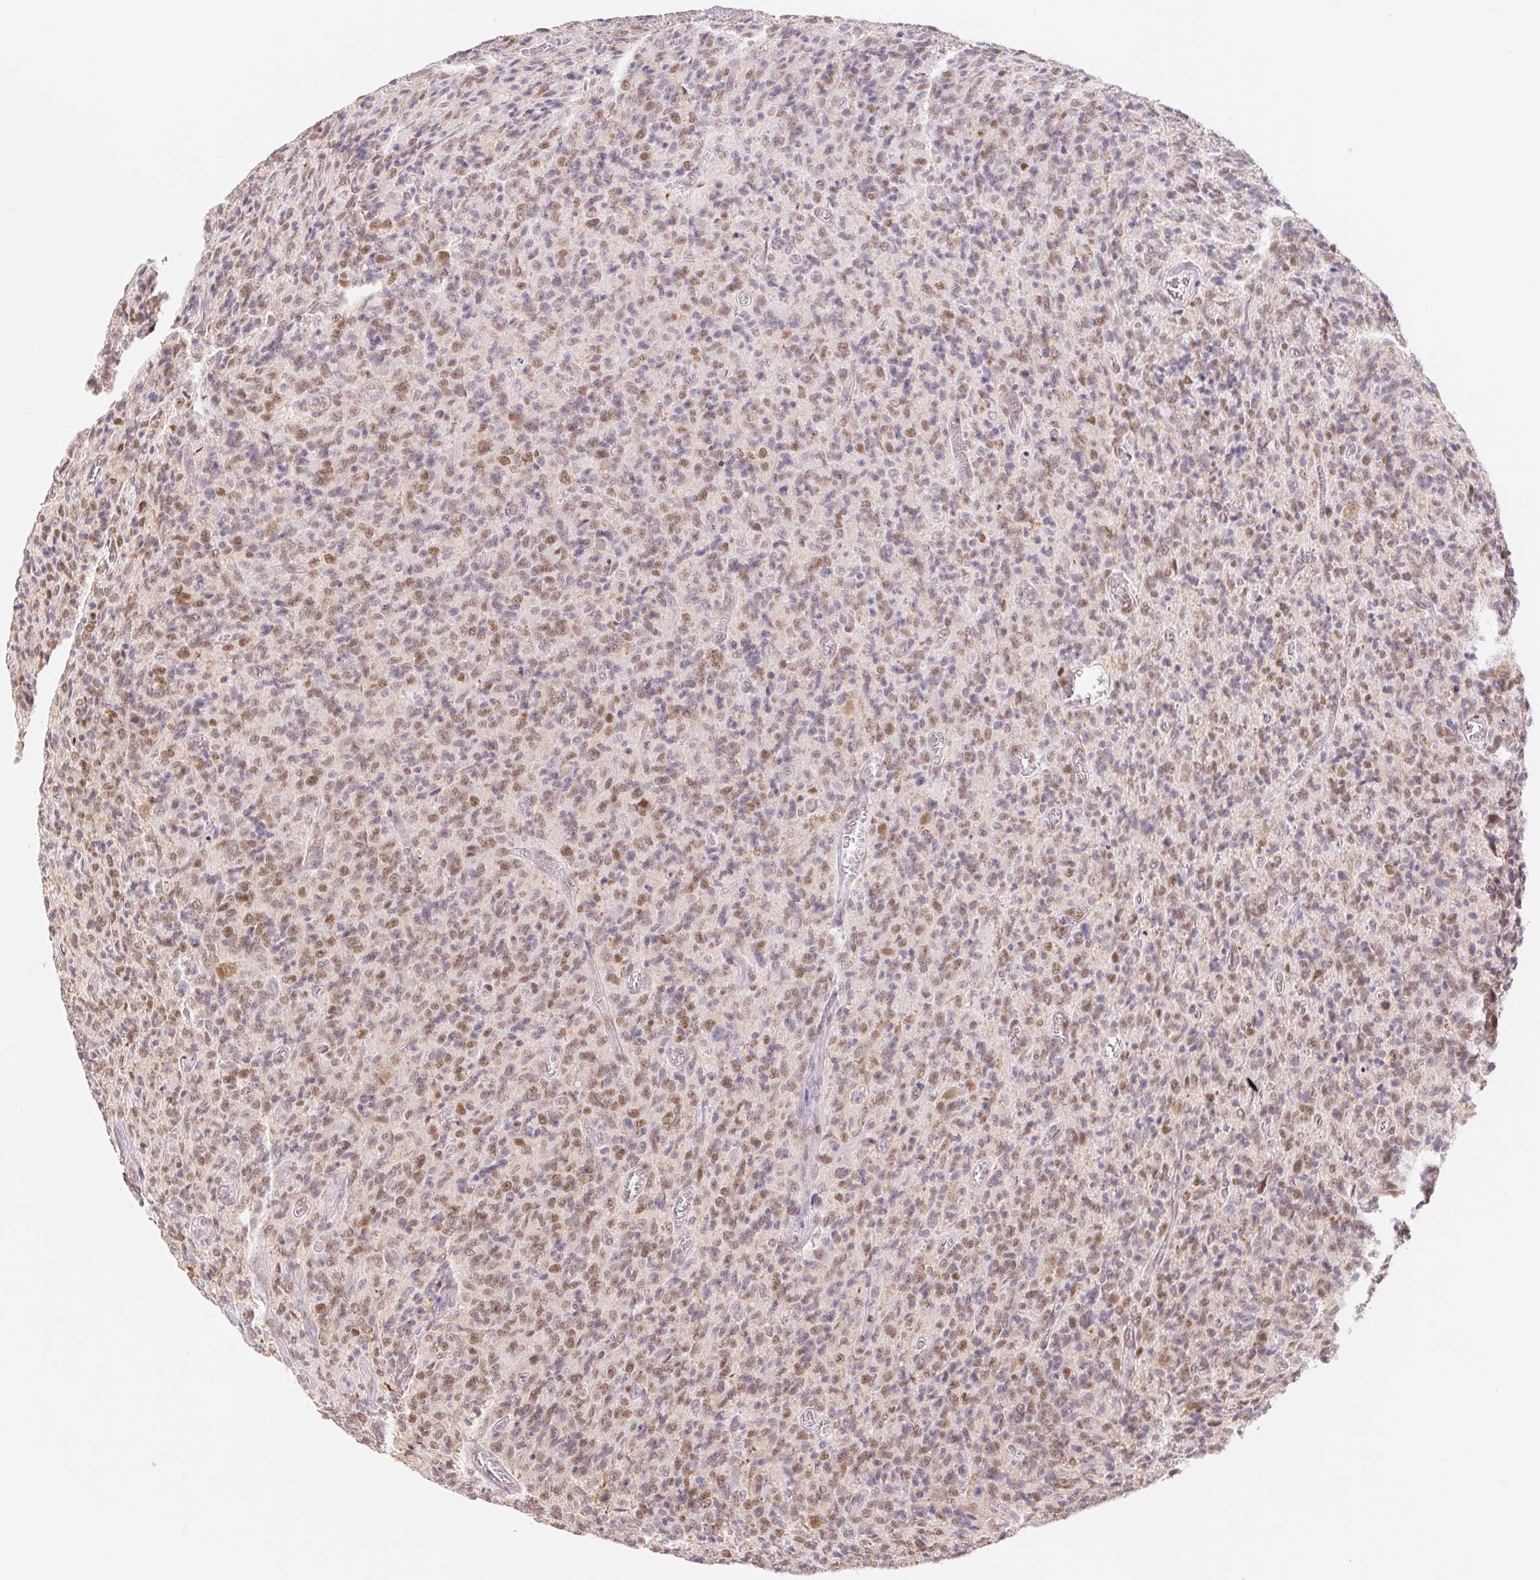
{"staining": {"intensity": "moderate", "quantity": ">75%", "location": "nuclear"}, "tissue": "glioma", "cell_type": "Tumor cells", "image_type": "cancer", "snomed": [{"axis": "morphology", "description": "Glioma, malignant, High grade"}, {"axis": "topography", "description": "Brain"}], "caption": "The image demonstrates immunohistochemical staining of glioma. There is moderate nuclear expression is appreciated in approximately >75% of tumor cells.", "gene": "TRERF1", "patient": {"sex": "male", "age": 76}}